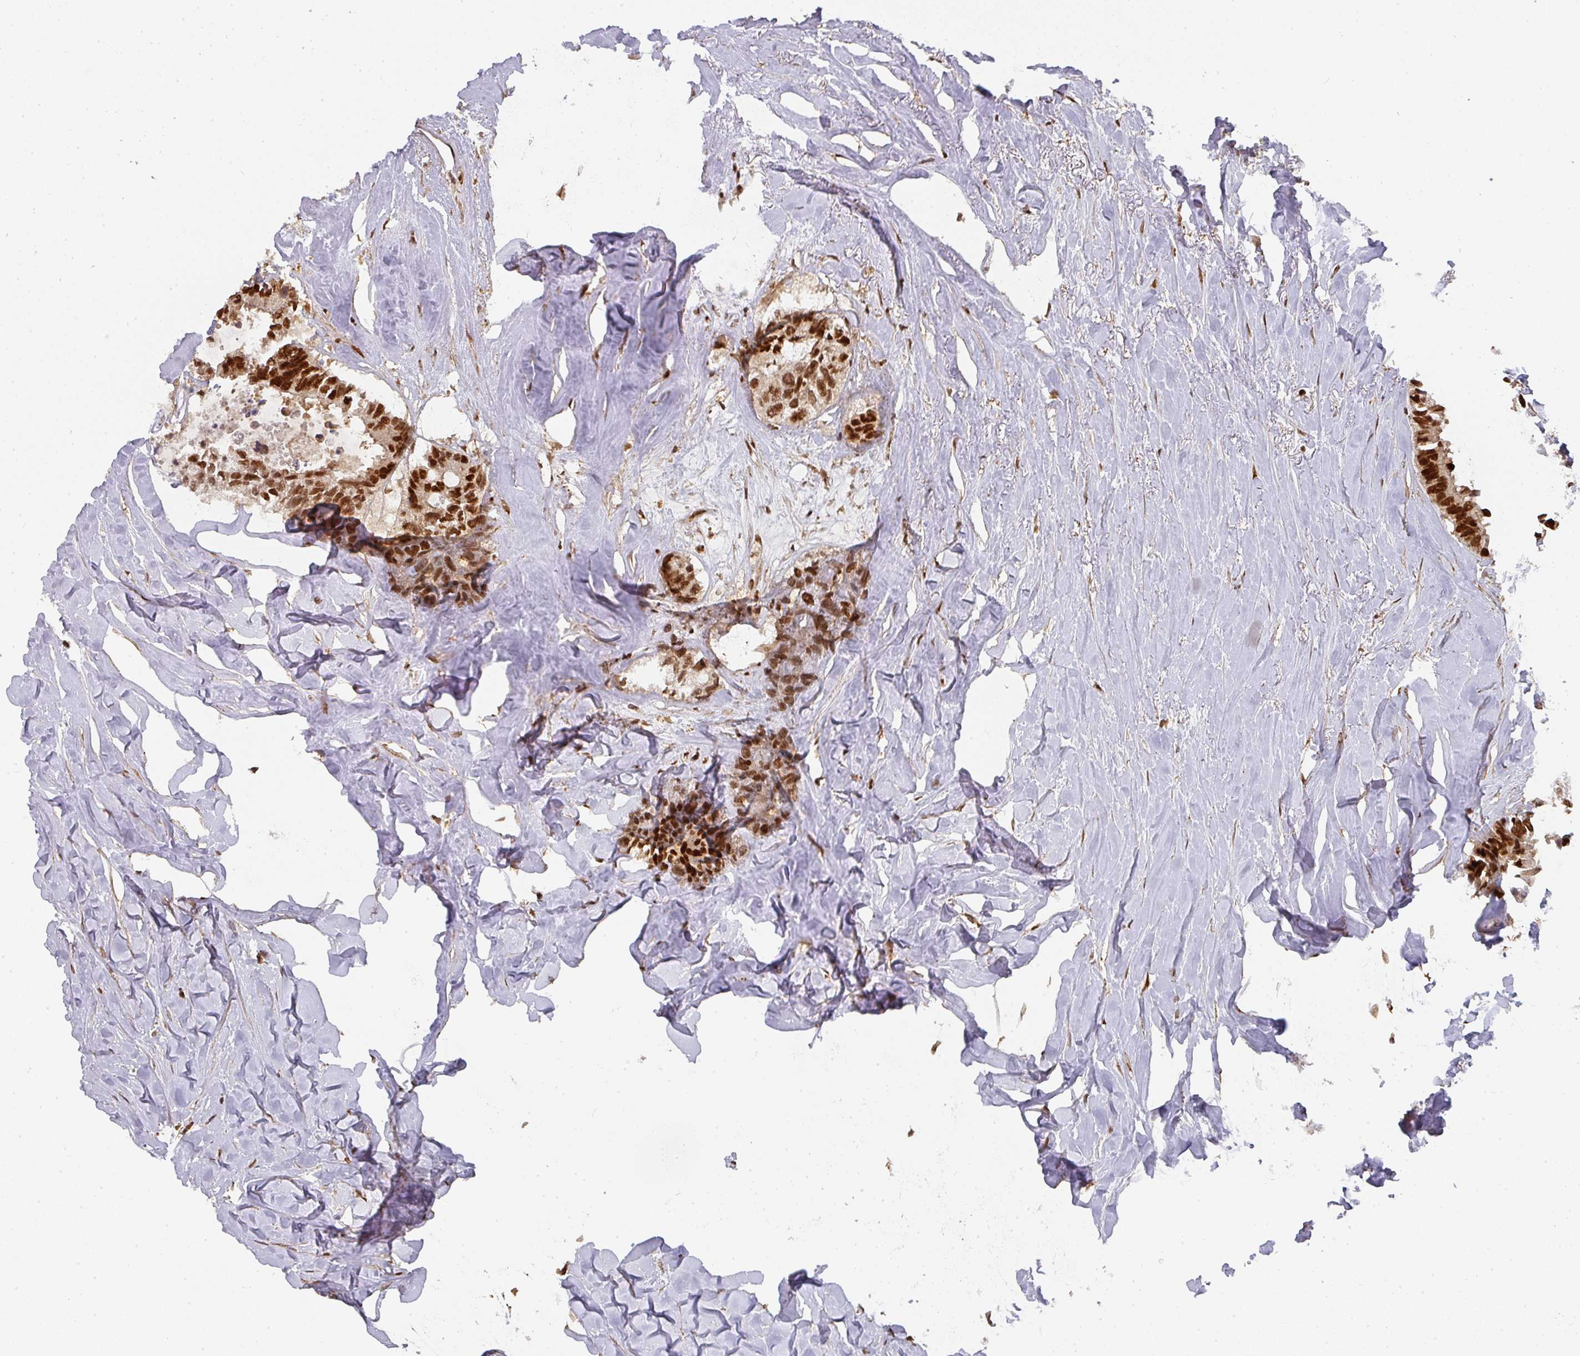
{"staining": {"intensity": "strong", "quantity": ">75%", "location": "nuclear"}, "tissue": "colorectal cancer", "cell_type": "Tumor cells", "image_type": "cancer", "snomed": [{"axis": "morphology", "description": "Adenocarcinoma, NOS"}, {"axis": "topography", "description": "Colon"}, {"axis": "topography", "description": "Rectum"}], "caption": "Colorectal adenocarcinoma stained with a brown dye shows strong nuclear positive staining in approximately >75% of tumor cells.", "gene": "DIDO1", "patient": {"sex": "male", "age": 57}}